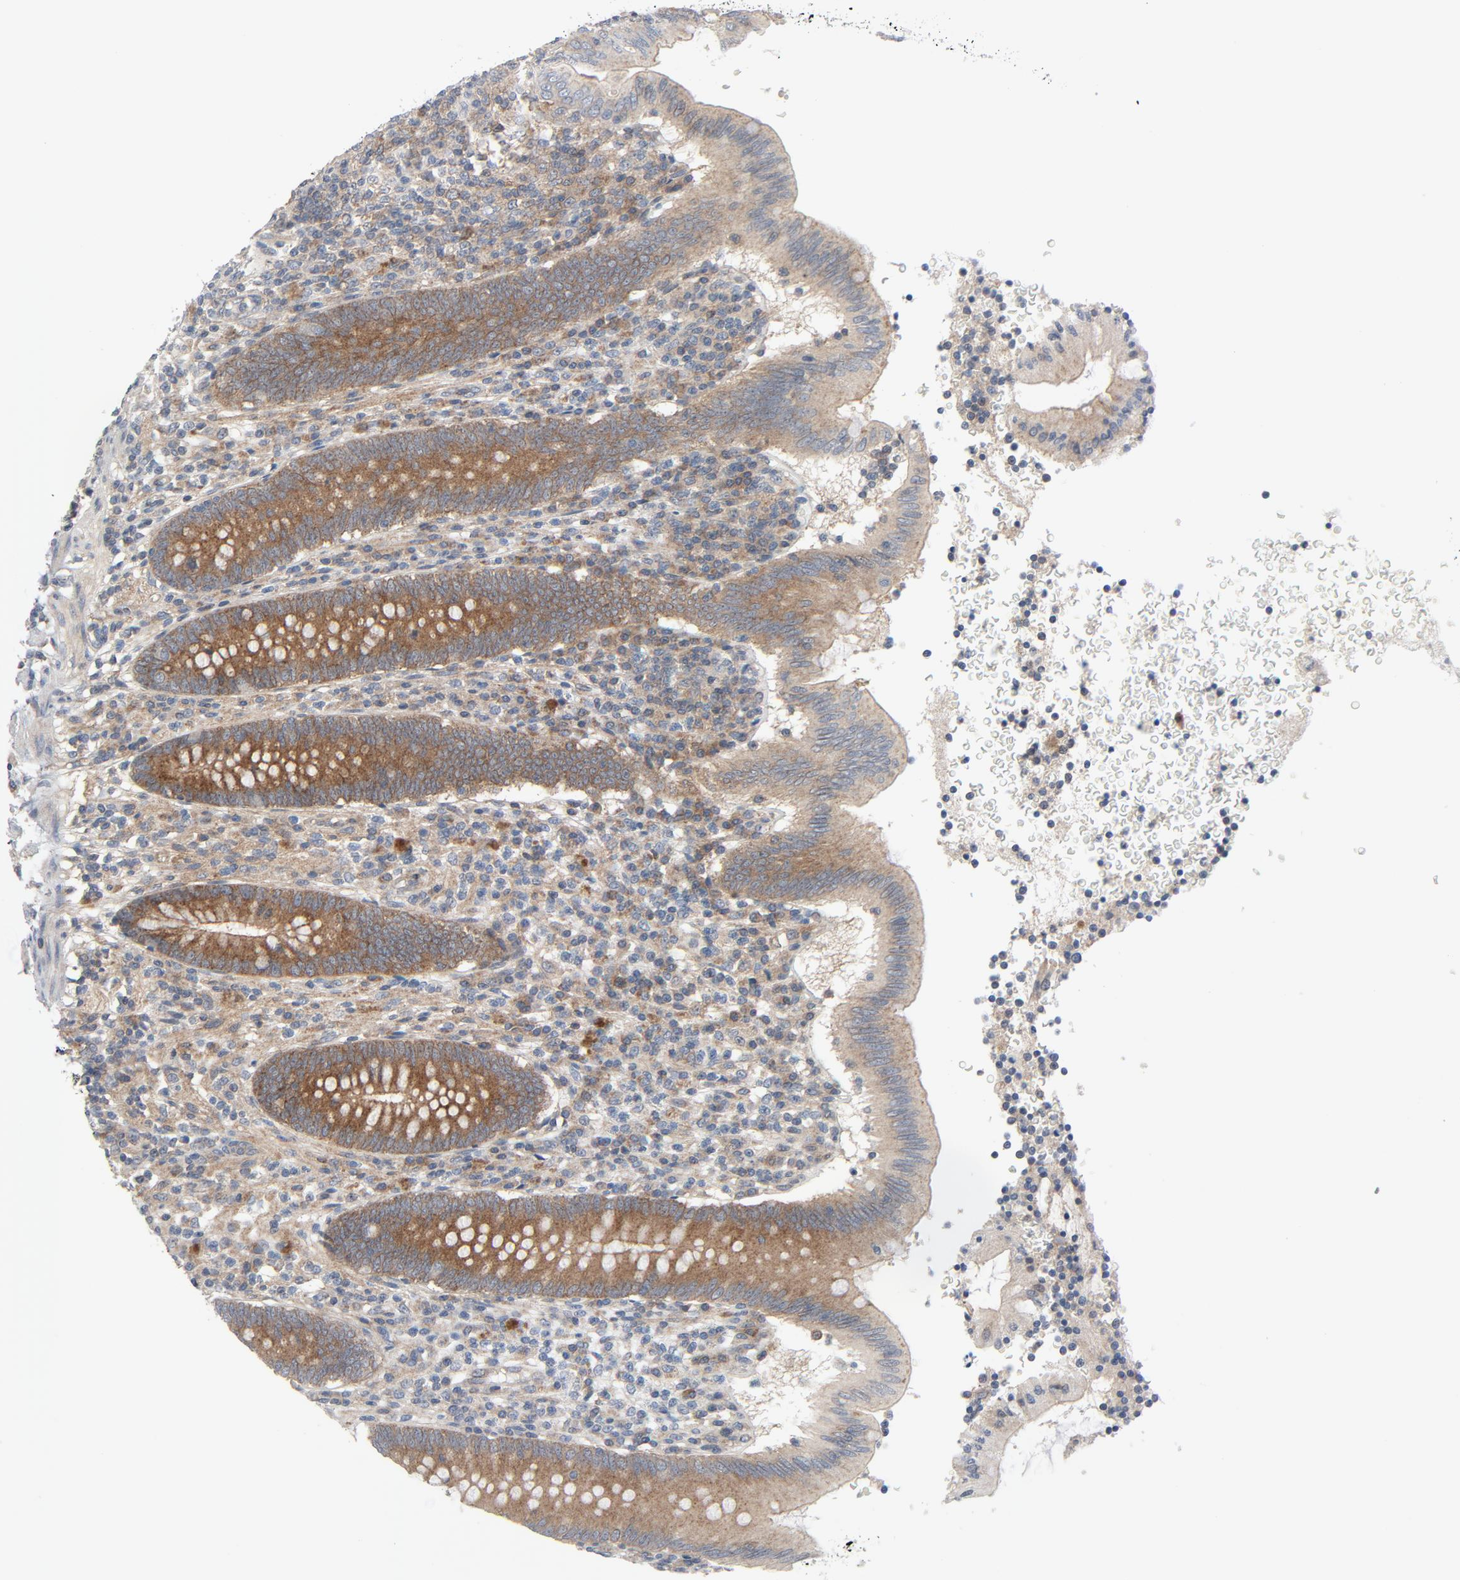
{"staining": {"intensity": "moderate", "quantity": ">75%", "location": "cytoplasmic/membranous"}, "tissue": "appendix", "cell_type": "Glandular cells", "image_type": "normal", "snomed": [{"axis": "morphology", "description": "Normal tissue, NOS"}, {"axis": "morphology", "description": "Inflammation, NOS"}, {"axis": "topography", "description": "Appendix"}], "caption": "Immunohistochemical staining of benign human appendix shows medium levels of moderate cytoplasmic/membranous expression in about >75% of glandular cells.", "gene": "TSG101", "patient": {"sex": "male", "age": 46}}